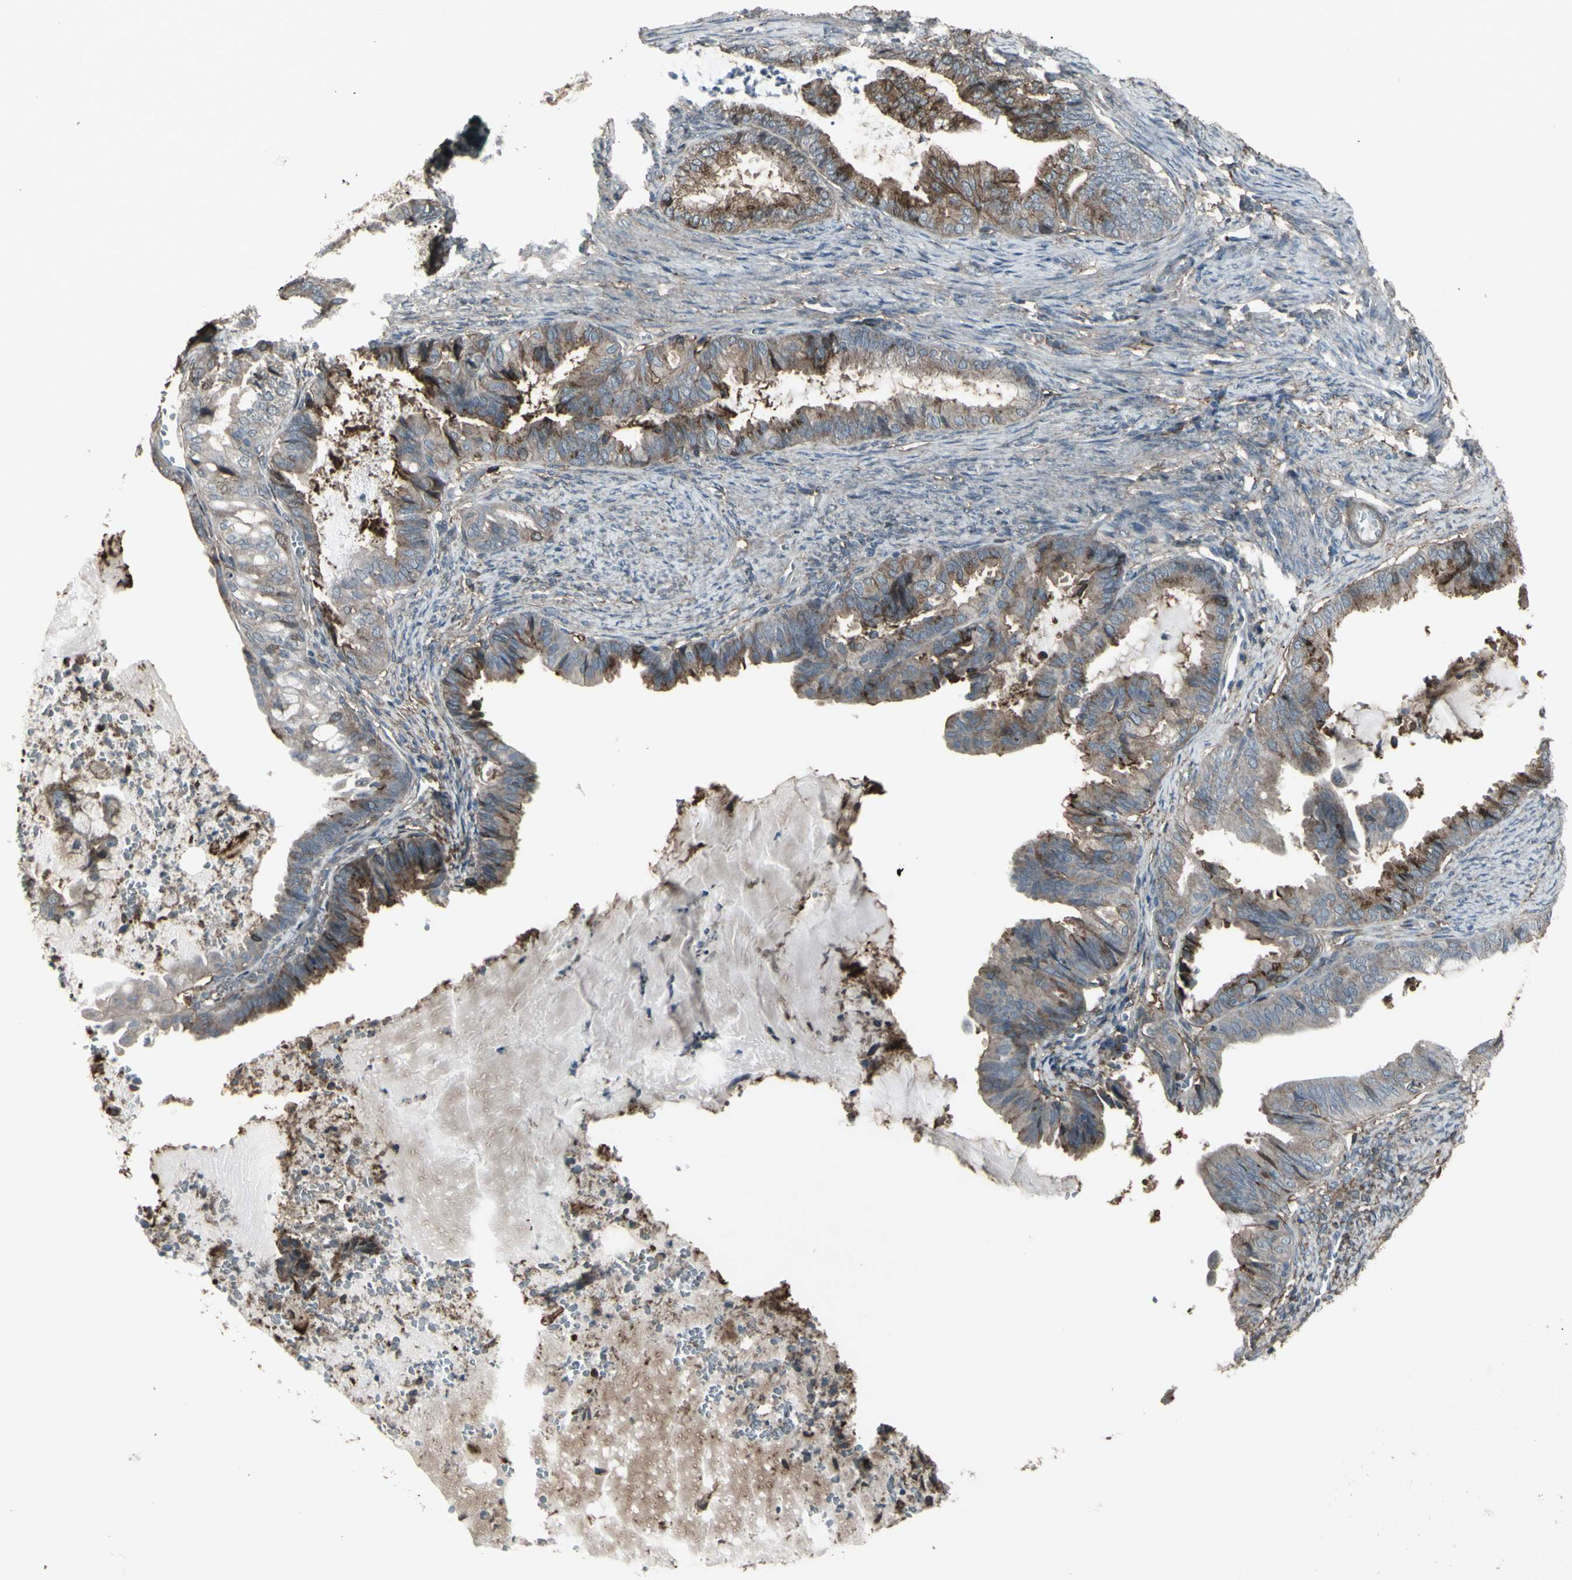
{"staining": {"intensity": "moderate", "quantity": "25%-75%", "location": "cytoplasmic/membranous"}, "tissue": "endometrial cancer", "cell_type": "Tumor cells", "image_type": "cancer", "snomed": [{"axis": "morphology", "description": "Adenocarcinoma, NOS"}, {"axis": "topography", "description": "Endometrium"}], "caption": "A brown stain shows moderate cytoplasmic/membranous expression of a protein in adenocarcinoma (endometrial) tumor cells.", "gene": "SMO", "patient": {"sex": "female", "age": 86}}